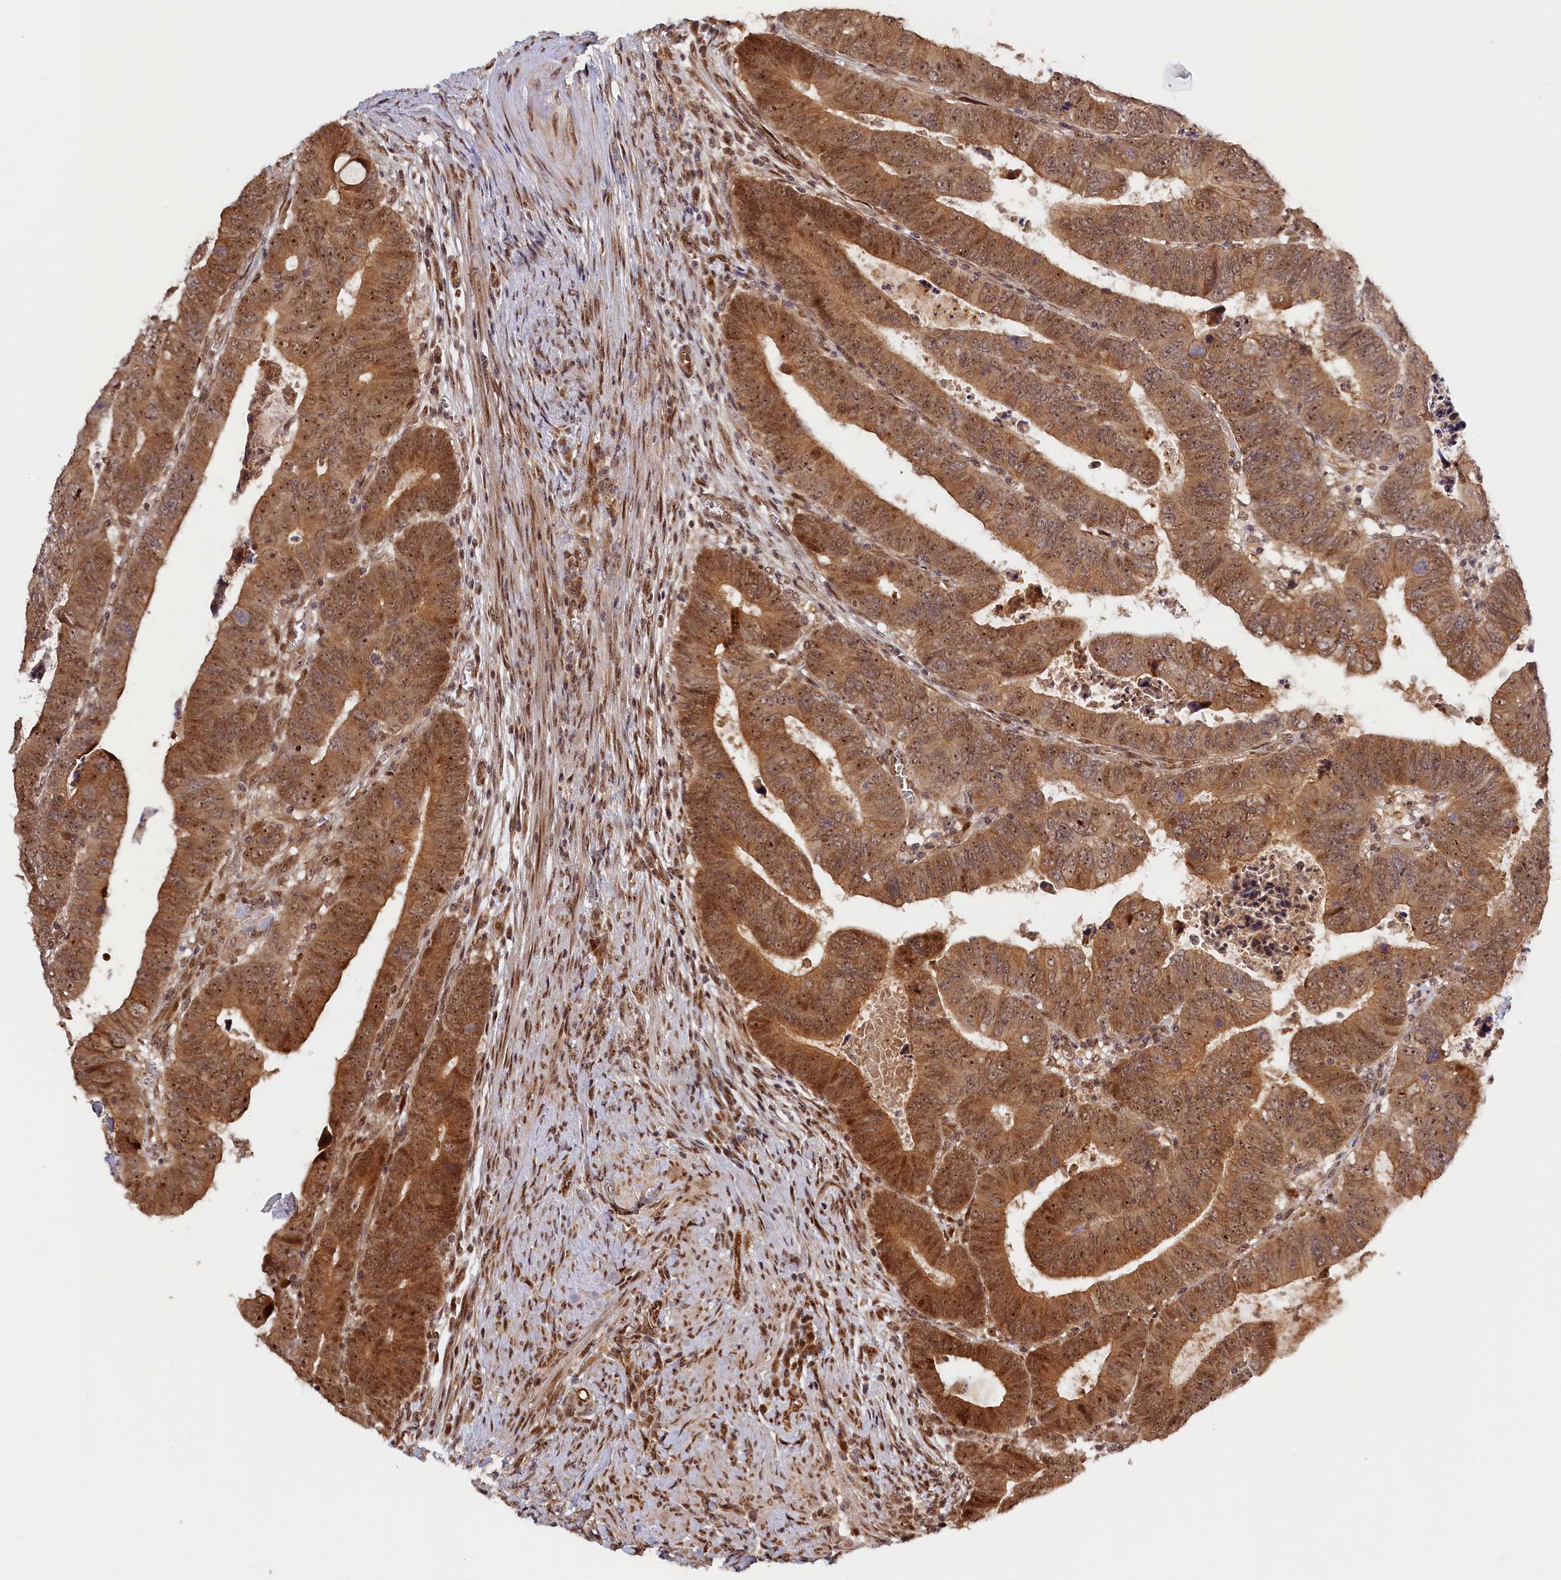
{"staining": {"intensity": "moderate", "quantity": ">75%", "location": "cytoplasmic/membranous,nuclear"}, "tissue": "colorectal cancer", "cell_type": "Tumor cells", "image_type": "cancer", "snomed": [{"axis": "morphology", "description": "Normal tissue, NOS"}, {"axis": "morphology", "description": "Adenocarcinoma, NOS"}, {"axis": "topography", "description": "Rectum"}], "caption": "IHC image of neoplastic tissue: colorectal adenocarcinoma stained using immunohistochemistry displays medium levels of moderate protein expression localized specifically in the cytoplasmic/membranous and nuclear of tumor cells, appearing as a cytoplasmic/membranous and nuclear brown color.", "gene": "ANKRD24", "patient": {"sex": "female", "age": 65}}